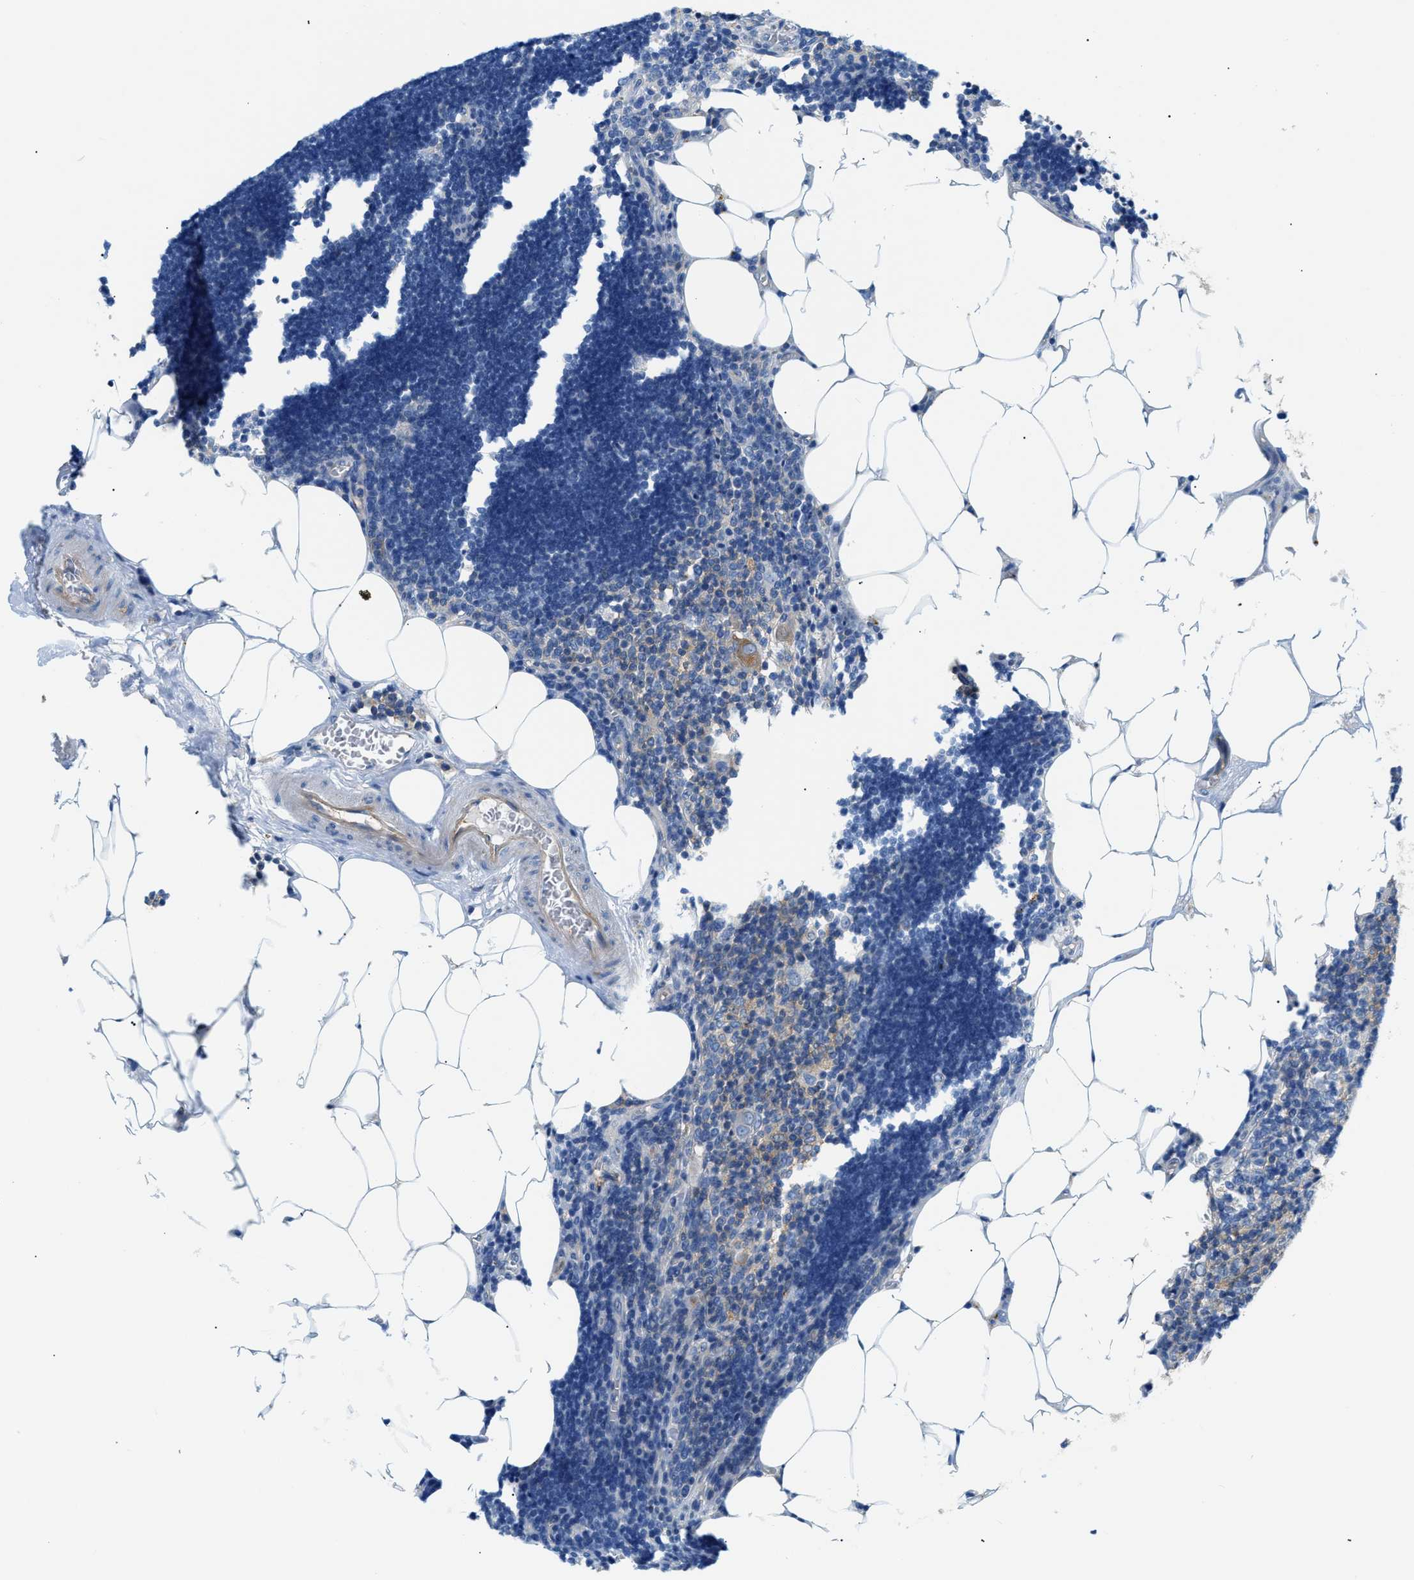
{"staining": {"intensity": "negative", "quantity": "none", "location": "none"}, "tissue": "lymph node", "cell_type": "Germinal center cells", "image_type": "normal", "snomed": [{"axis": "morphology", "description": "Normal tissue, NOS"}, {"axis": "topography", "description": "Lymph node"}], "caption": "Germinal center cells show no significant protein staining in unremarkable lymph node.", "gene": "ORAI1", "patient": {"sex": "male", "age": 33}}